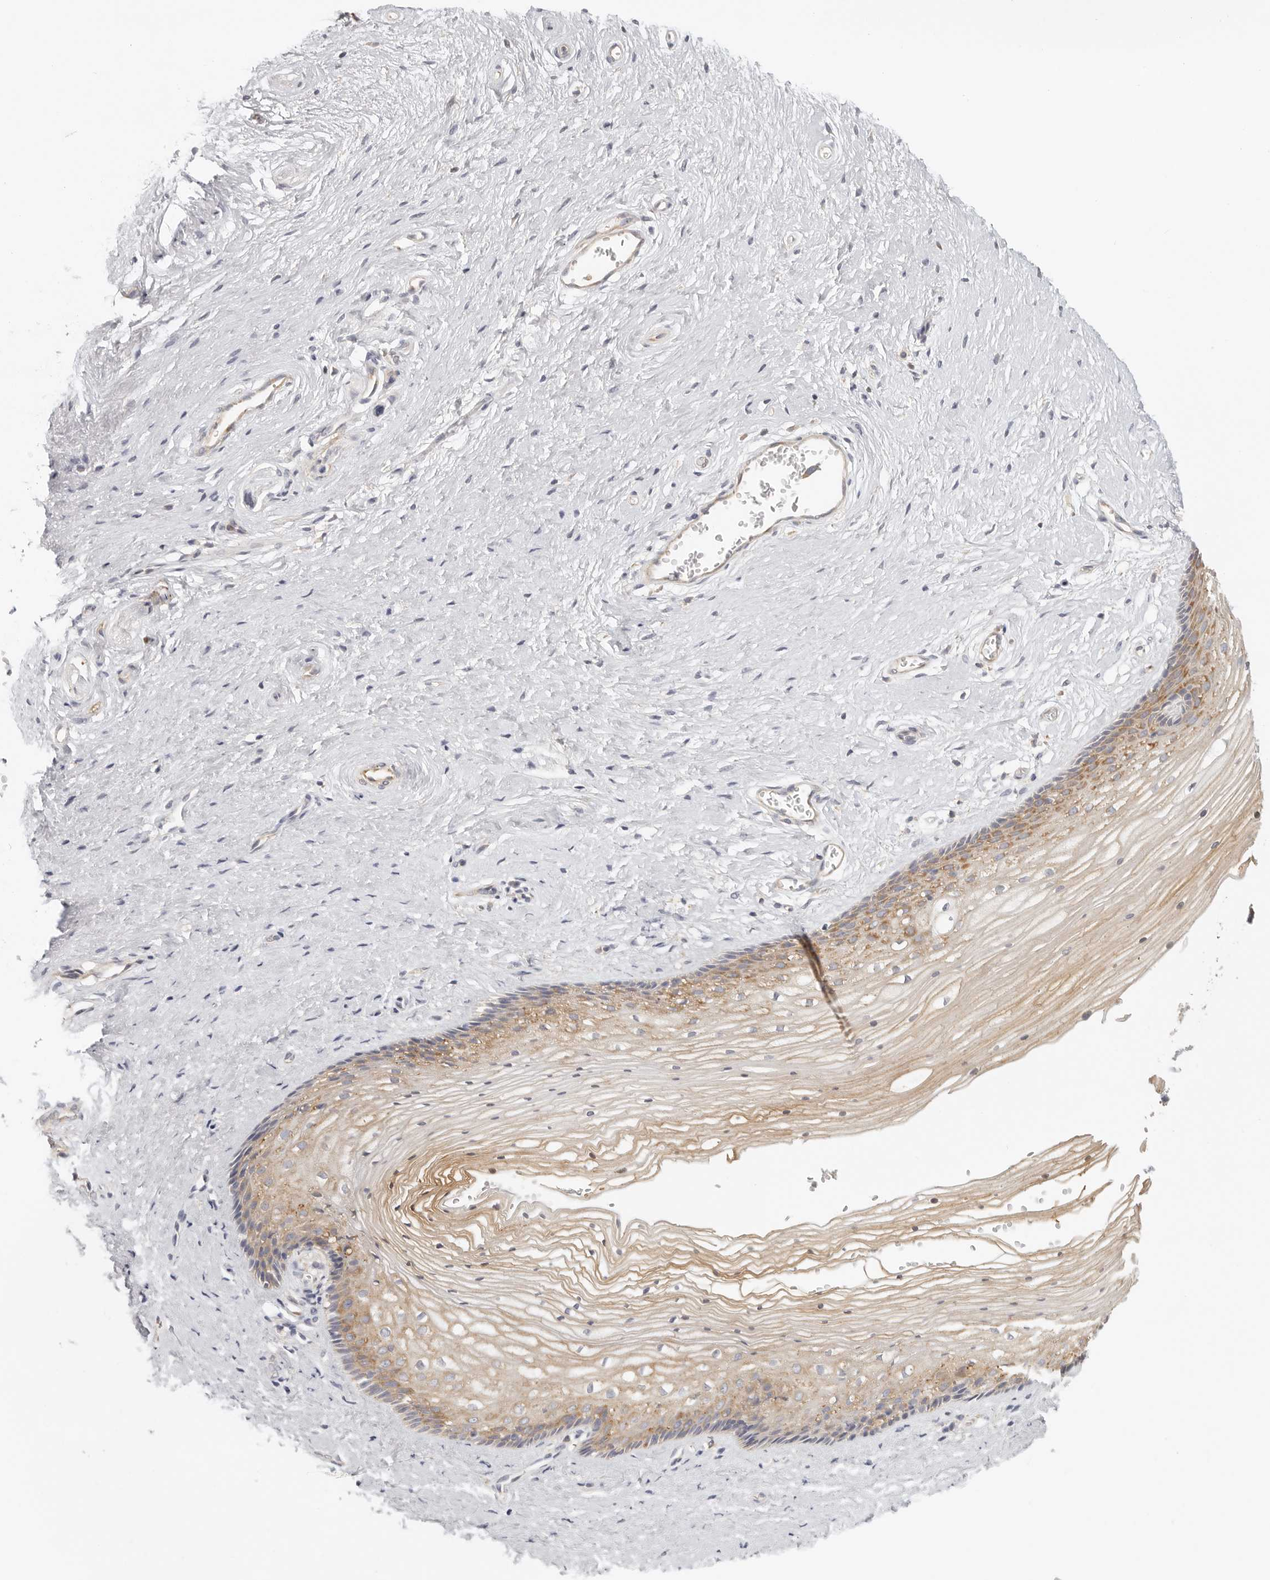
{"staining": {"intensity": "moderate", "quantity": ">75%", "location": "cytoplasmic/membranous"}, "tissue": "vagina", "cell_type": "Squamous epithelial cells", "image_type": "normal", "snomed": [{"axis": "morphology", "description": "Normal tissue, NOS"}, {"axis": "topography", "description": "Vagina"}], "caption": "DAB immunohistochemical staining of benign human vagina exhibits moderate cytoplasmic/membranous protein staining in approximately >75% of squamous epithelial cells.", "gene": "ANXA9", "patient": {"sex": "female", "age": 46}}